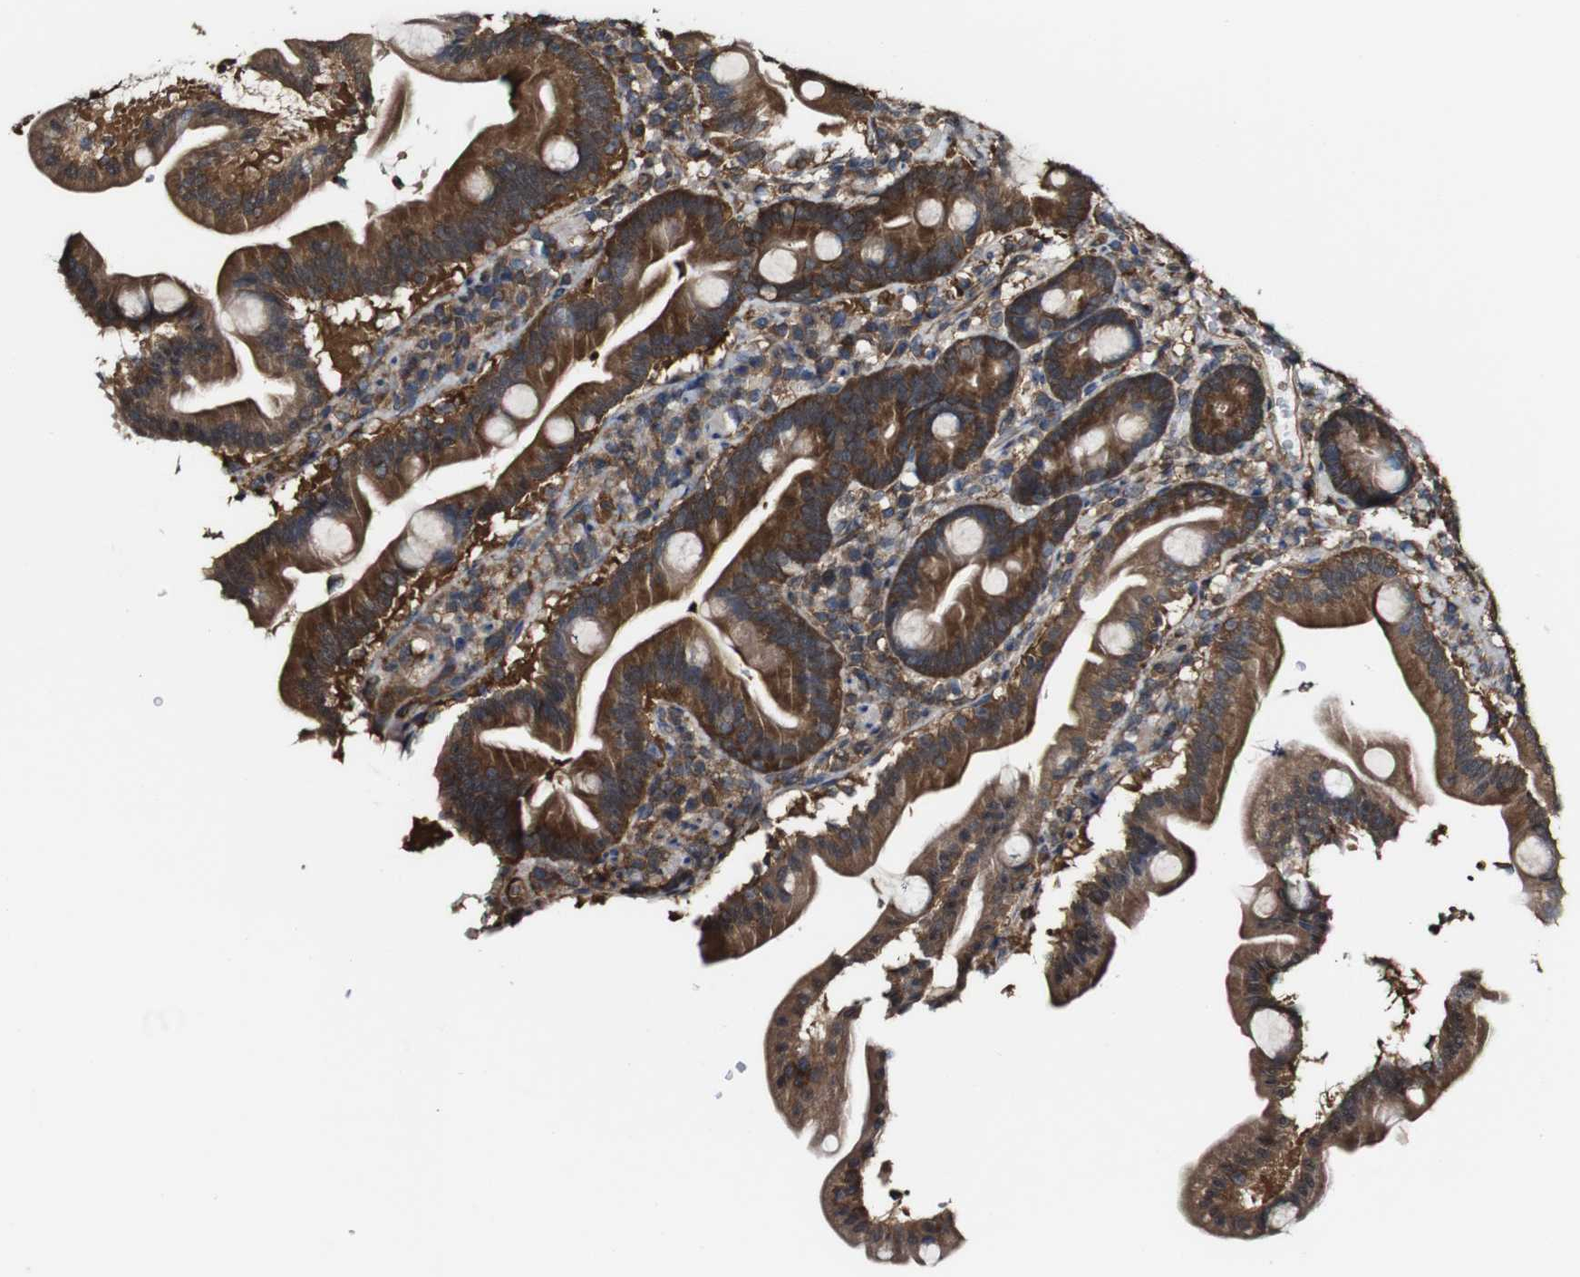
{"staining": {"intensity": "moderate", "quantity": ">75%", "location": "cytoplasmic/membranous"}, "tissue": "duodenum", "cell_type": "Glandular cells", "image_type": "normal", "snomed": [{"axis": "morphology", "description": "Normal tissue, NOS"}, {"axis": "topography", "description": "Duodenum"}], "caption": "An image of duodenum stained for a protein demonstrates moderate cytoplasmic/membranous brown staining in glandular cells. The protein is stained brown, and the nuclei are stained in blue (DAB IHC with brightfield microscopy, high magnification).", "gene": "PTPRR", "patient": {"sex": "male", "age": 54}}